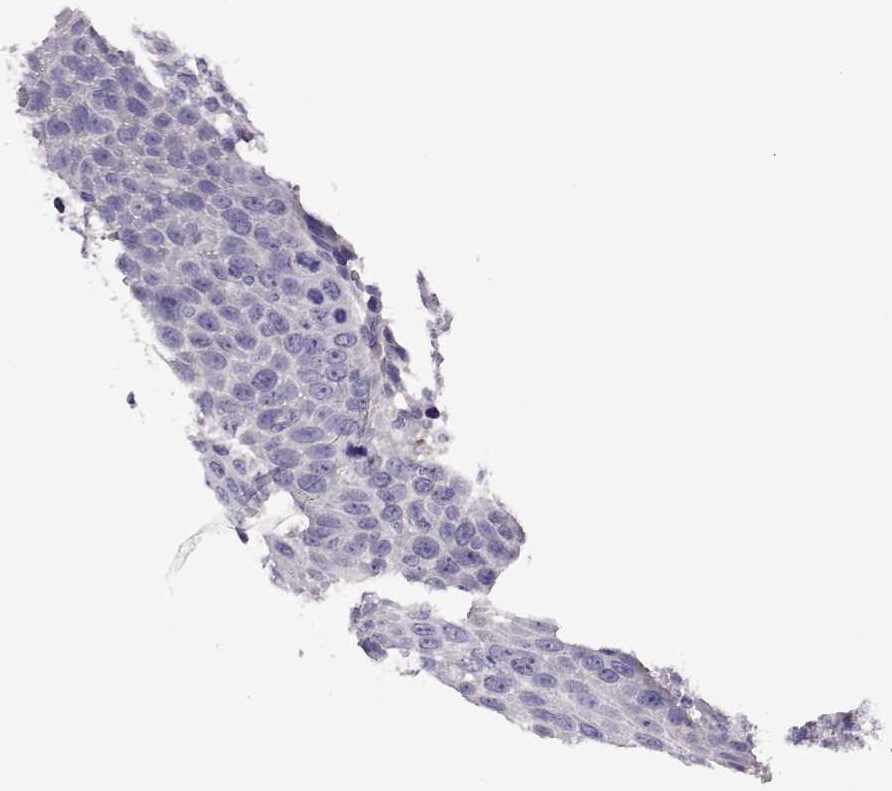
{"staining": {"intensity": "negative", "quantity": "none", "location": "none"}, "tissue": "head and neck cancer", "cell_type": "Tumor cells", "image_type": "cancer", "snomed": [{"axis": "morphology", "description": "Squamous cell carcinoma, NOS"}, {"axis": "topography", "description": "Head-Neck"}], "caption": "Immunohistochemistry of human squamous cell carcinoma (head and neck) exhibits no positivity in tumor cells.", "gene": "SNTG1", "patient": {"sex": "male", "age": 69}}